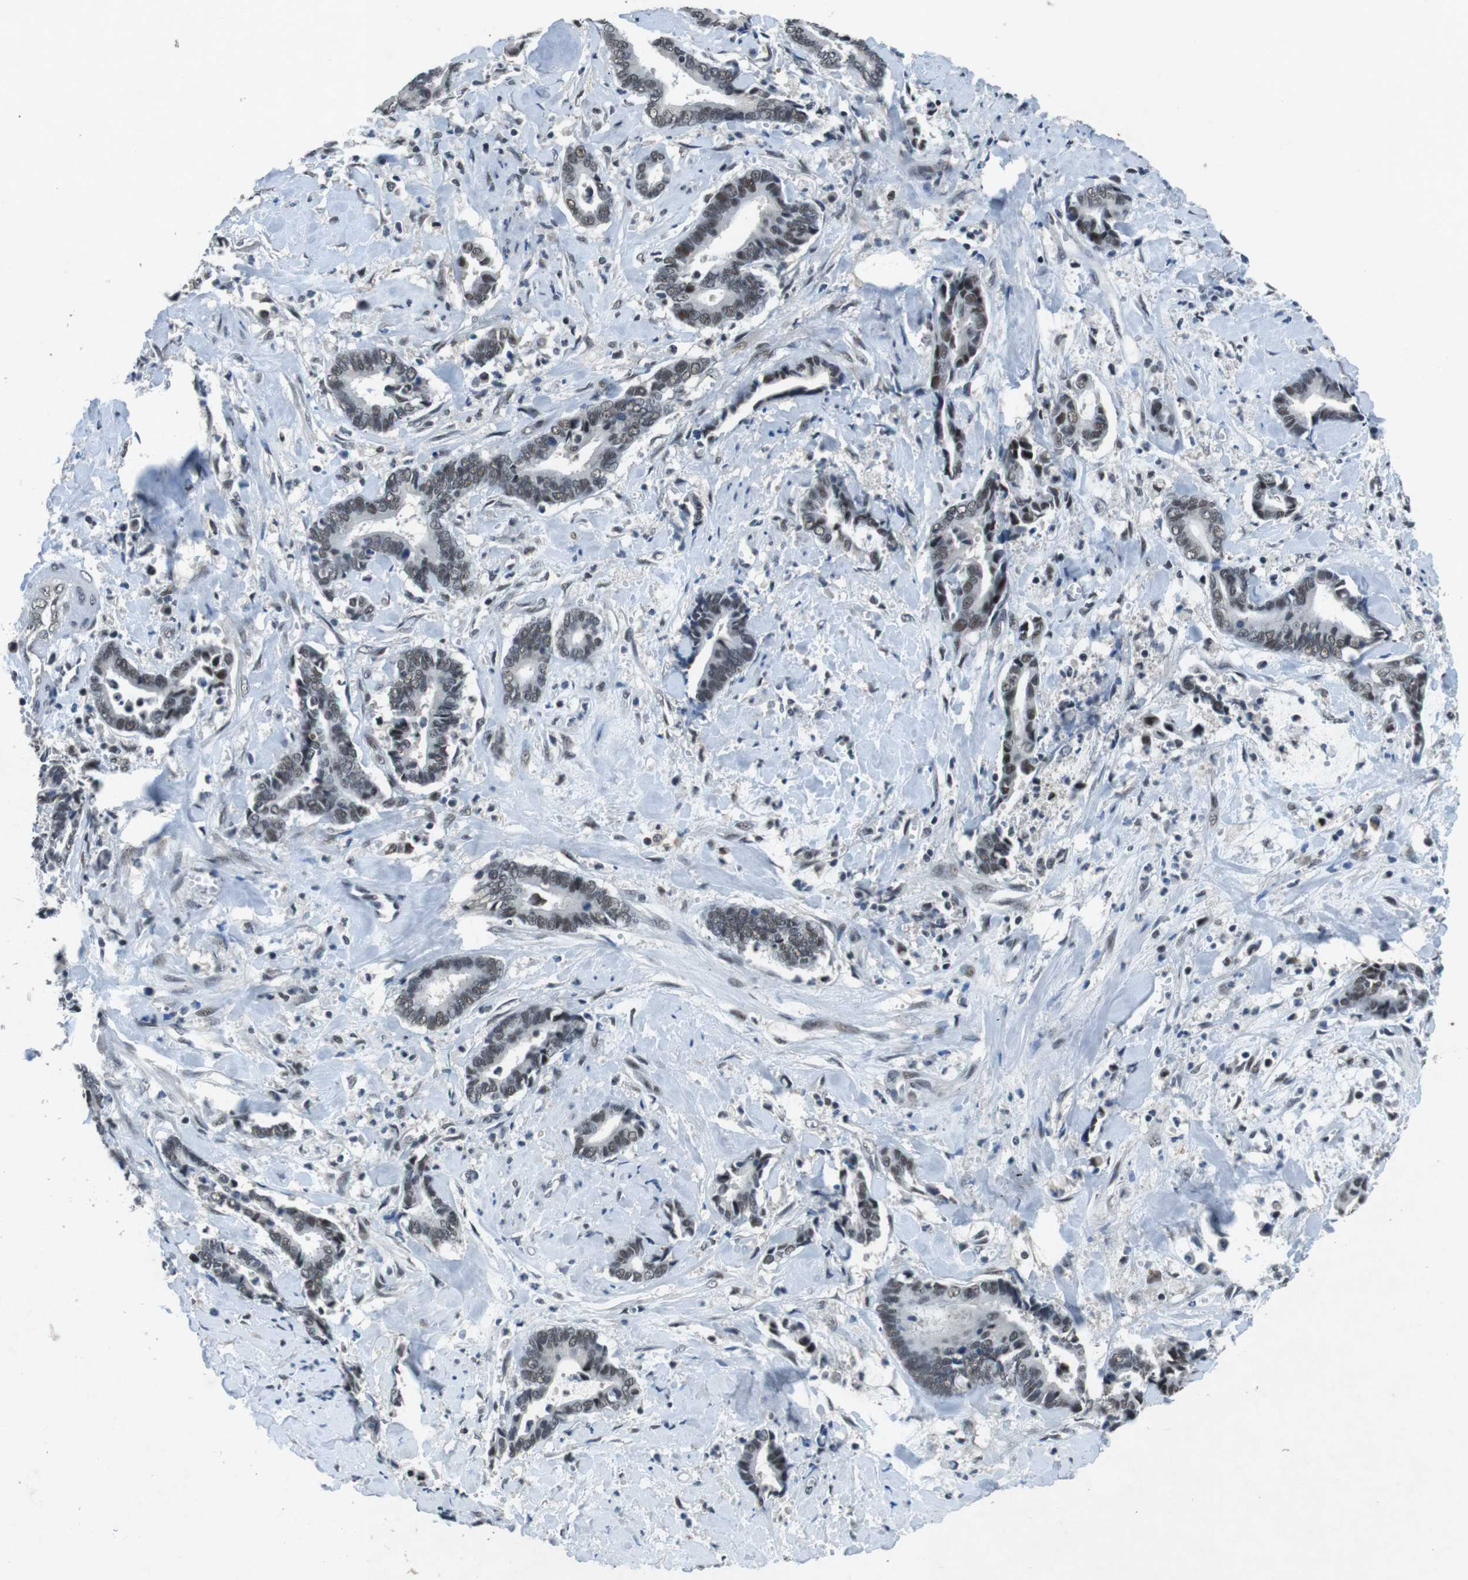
{"staining": {"intensity": "weak", "quantity": "<25%", "location": "nuclear"}, "tissue": "cervical cancer", "cell_type": "Tumor cells", "image_type": "cancer", "snomed": [{"axis": "morphology", "description": "Adenocarcinoma, NOS"}, {"axis": "topography", "description": "Cervix"}], "caption": "Micrograph shows no significant protein expression in tumor cells of cervical adenocarcinoma.", "gene": "USP7", "patient": {"sex": "female", "age": 44}}